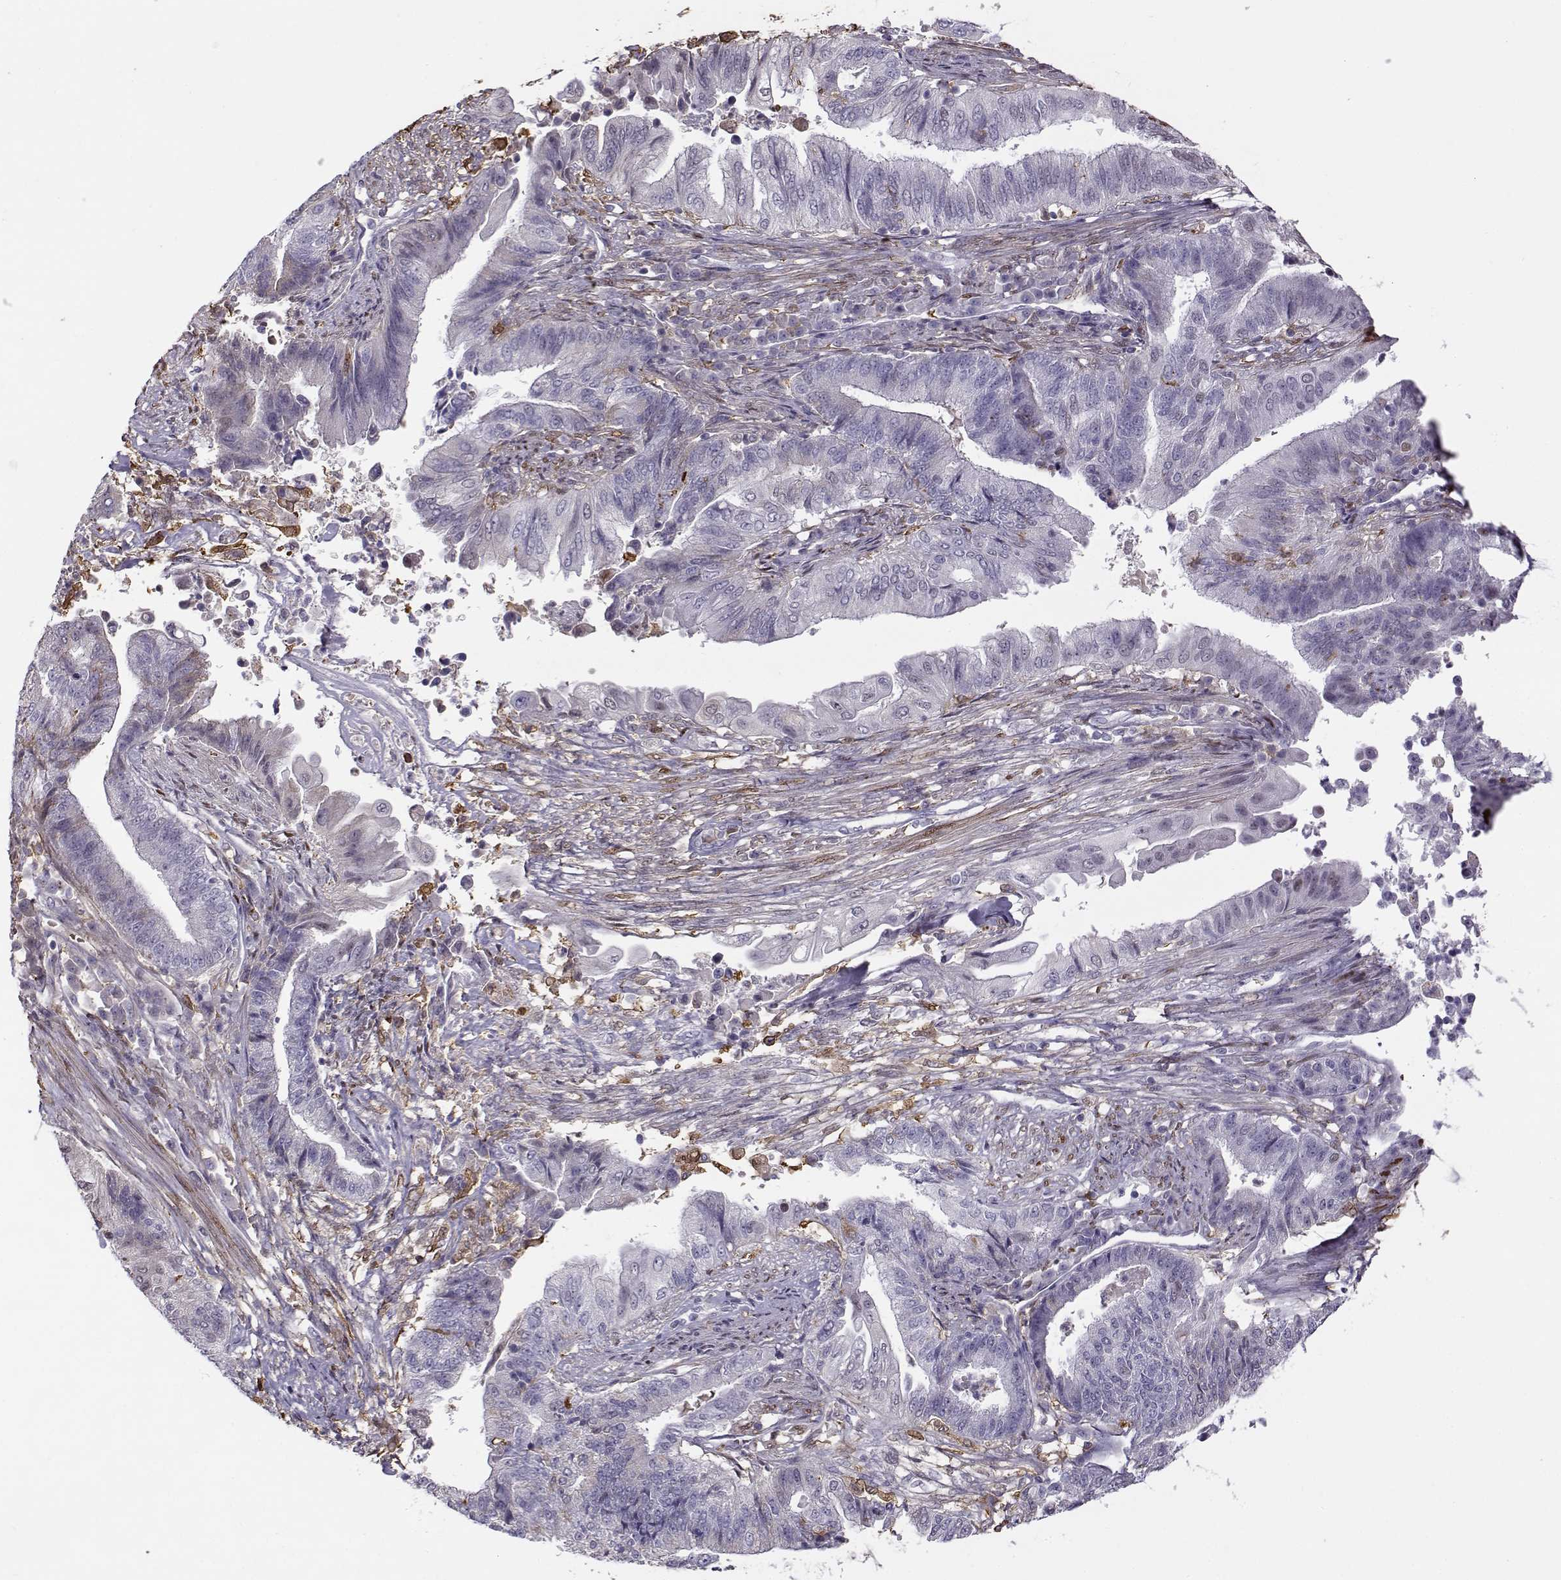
{"staining": {"intensity": "negative", "quantity": "none", "location": "none"}, "tissue": "endometrial cancer", "cell_type": "Tumor cells", "image_type": "cancer", "snomed": [{"axis": "morphology", "description": "Adenocarcinoma, NOS"}, {"axis": "topography", "description": "Uterus"}, {"axis": "topography", "description": "Endometrium"}], "caption": "Tumor cells are negative for protein expression in human endometrial cancer.", "gene": "UCP3", "patient": {"sex": "female", "age": 54}}